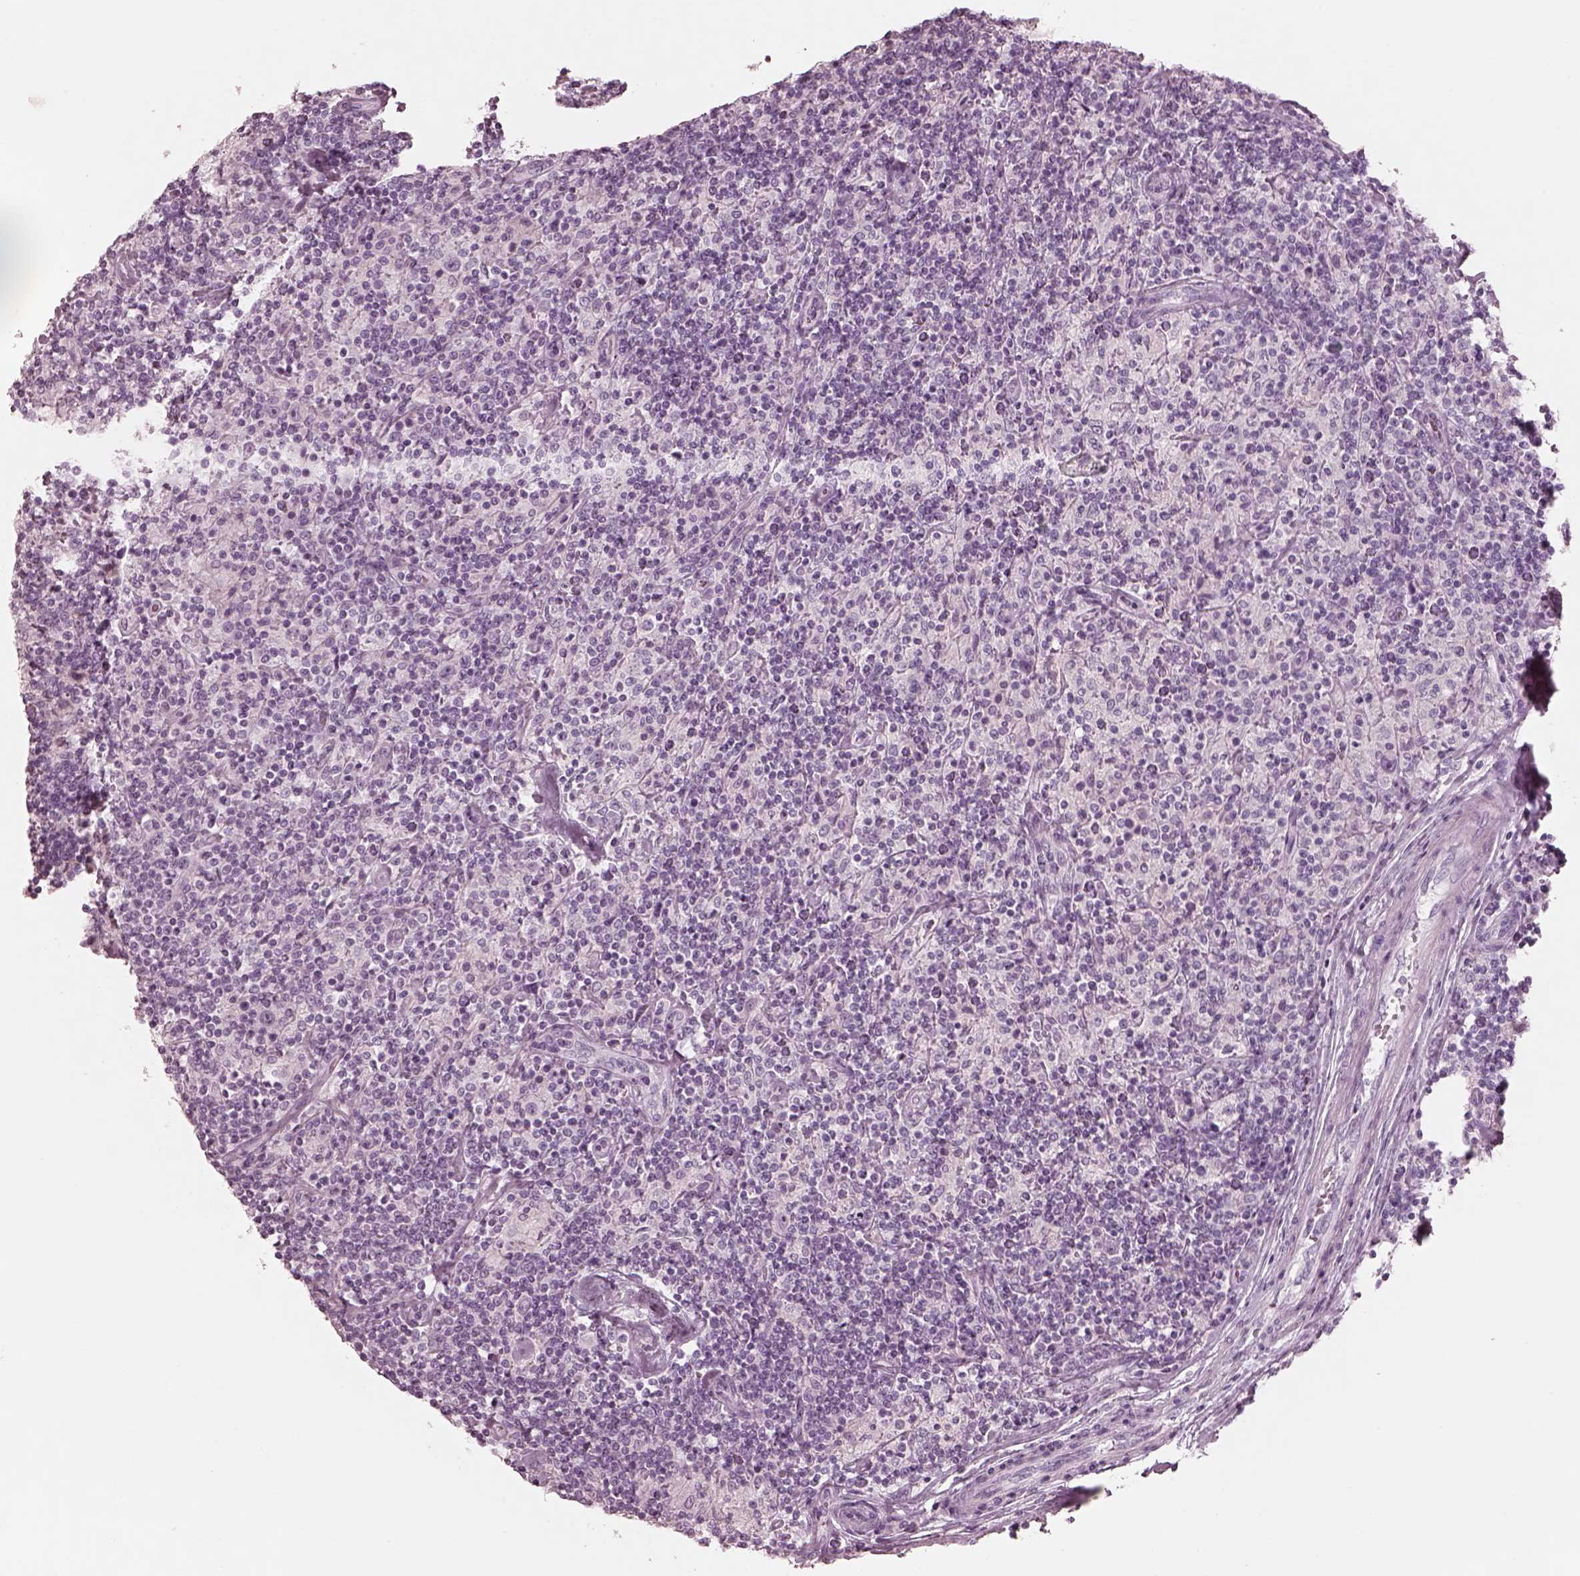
{"staining": {"intensity": "negative", "quantity": "none", "location": "none"}, "tissue": "lymphoma", "cell_type": "Tumor cells", "image_type": "cancer", "snomed": [{"axis": "morphology", "description": "Hodgkin's disease, NOS"}, {"axis": "topography", "description": "Lymph node"}], "caption": "Immunohistochemistry (IHC) photomicrograph of Hodgkin's disease stained for a protein (brown), which exhibits no staining in tumor cells.", "gene": "PON3", "patient": {"sex": "male", "age": 70}}